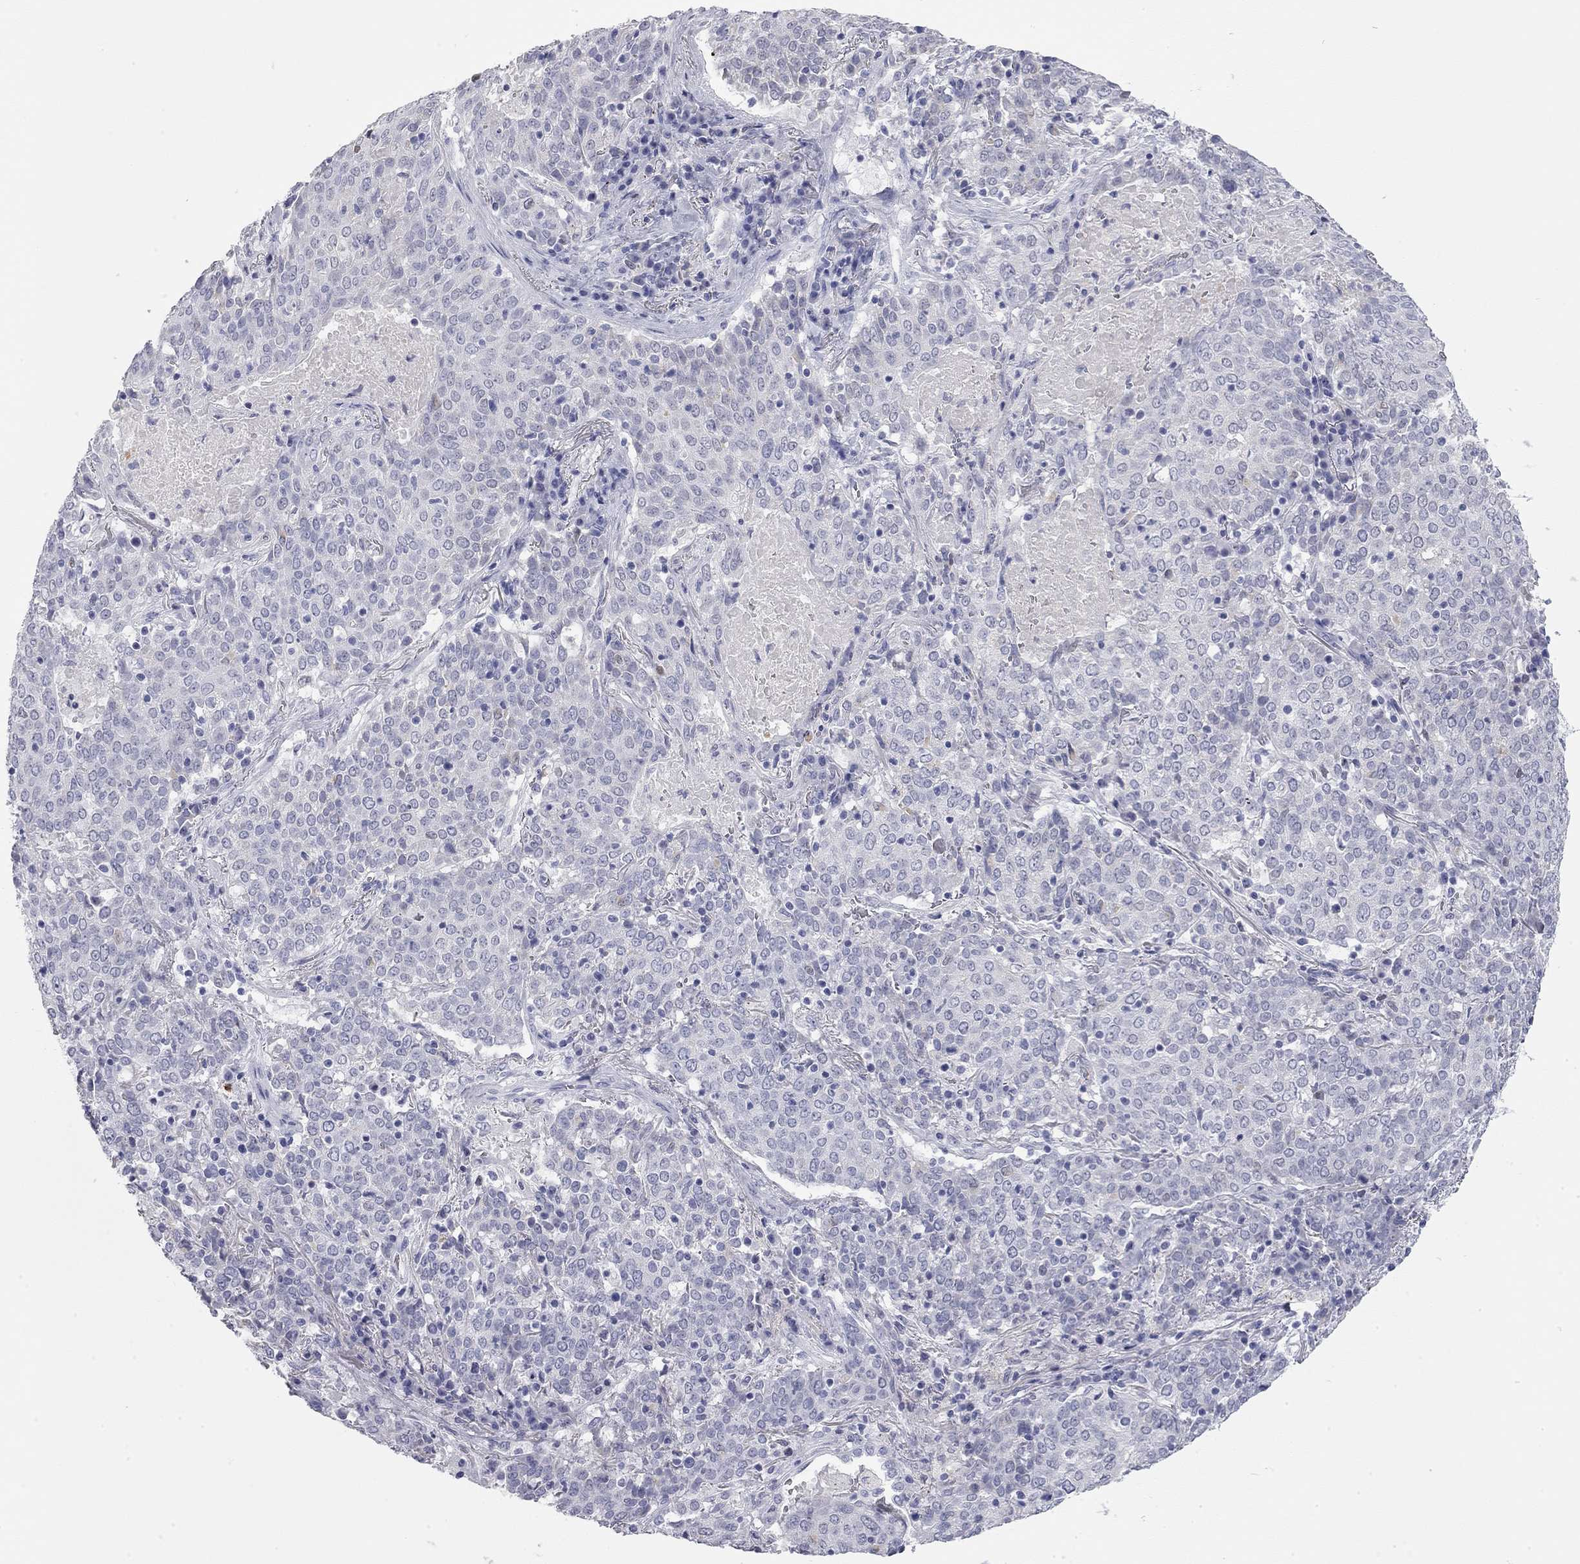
{"staining": {"intensity": "negative", "quantity": "none", "location": "none"}, "tissue": "lung cancer", "cell_type": "Tumor cells", "image_type": "cancer", "snomed": [{"axis": "morphology", "description": "Squamous cell carcinoma, NOS"}, {"axis": "topography", "description": "Lung"}], "caption": "Lung cancer (squamous cell carcinoma) was stained to show a protein in brown. There is no significant expression in tumor cells.", "gene": "AK8", "patient": {"sex": "male", "age": 82}}